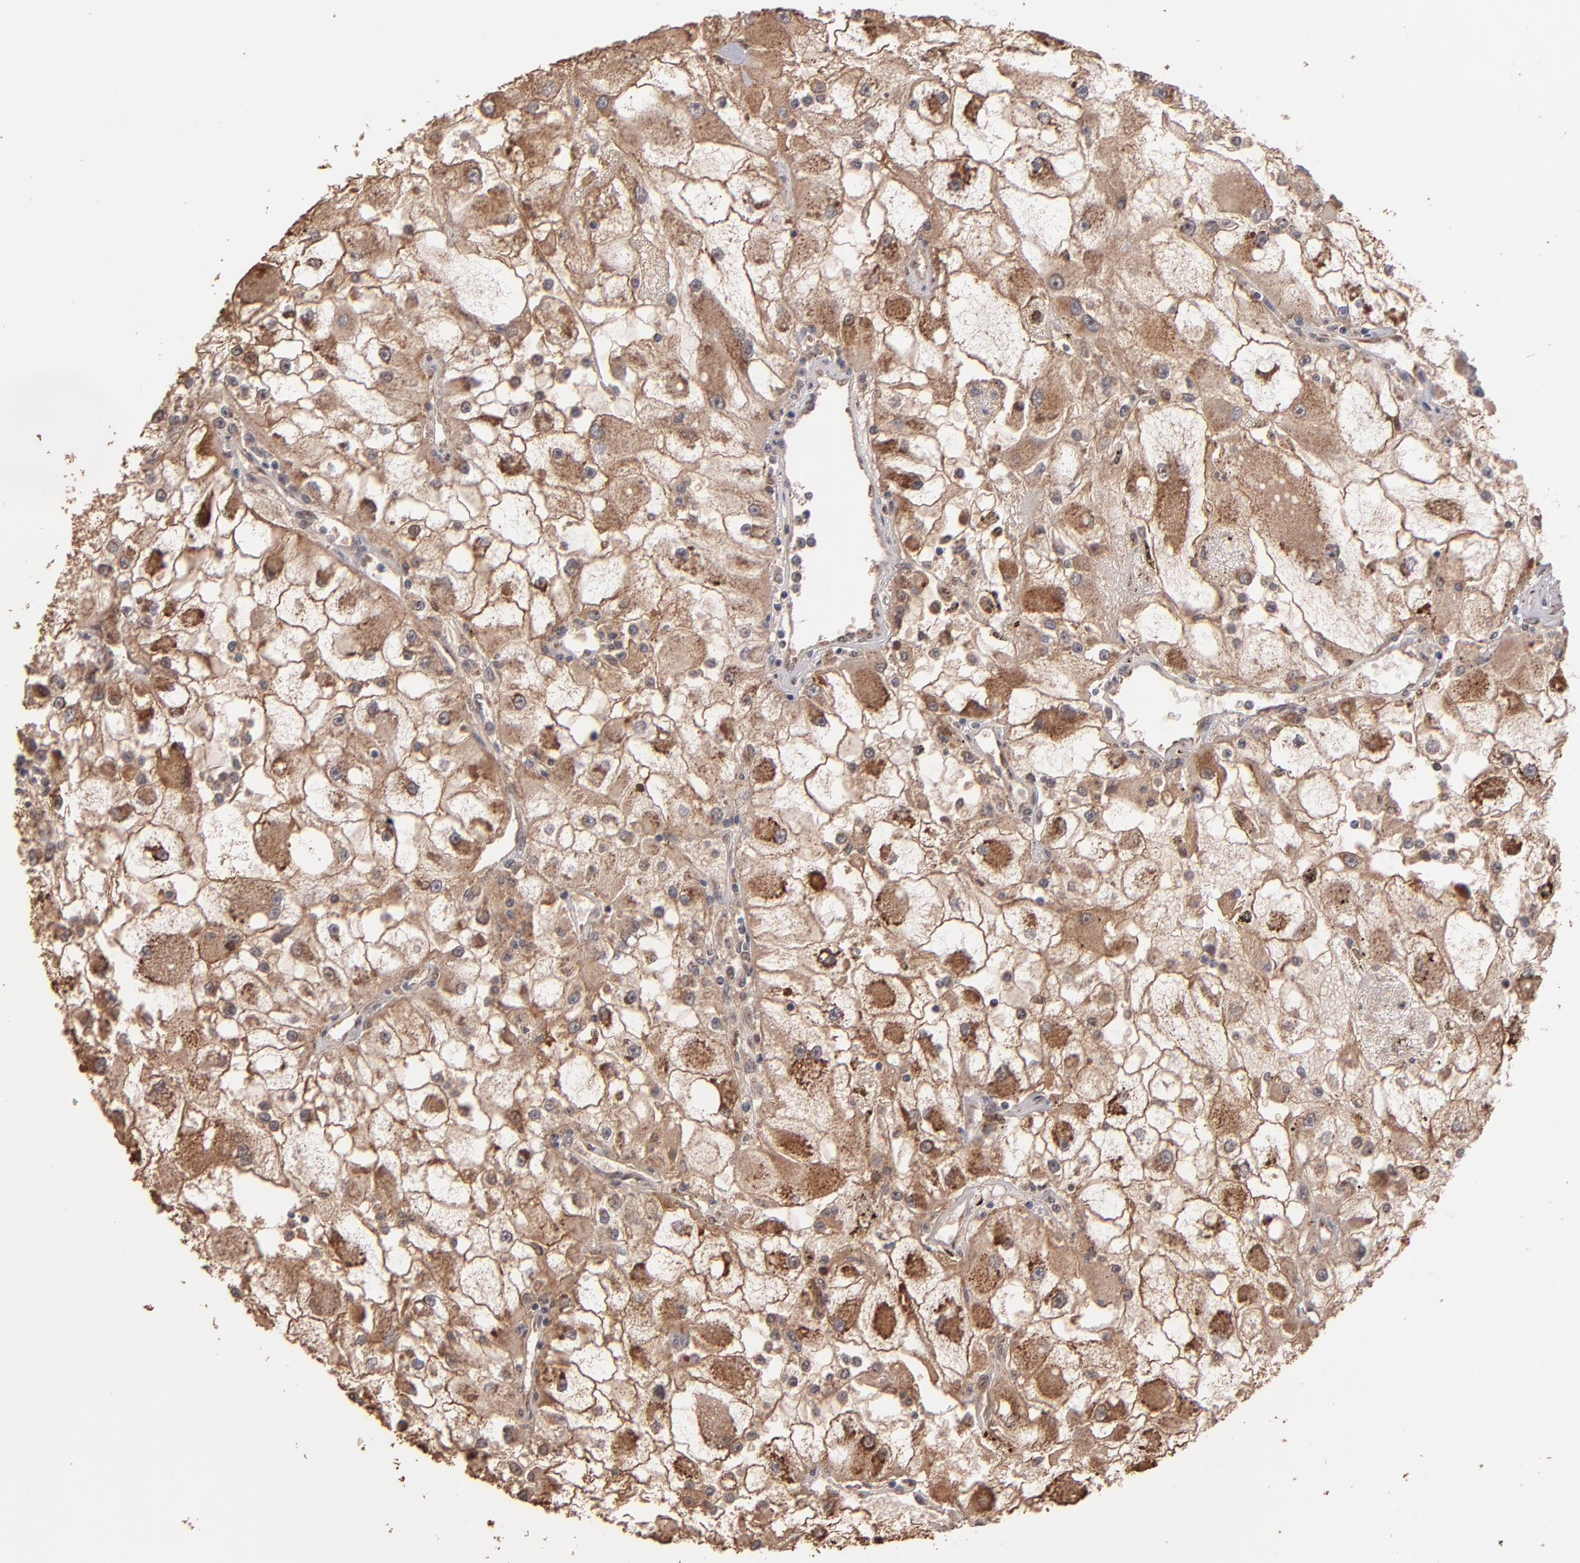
{"staining": {"intensity": "moderate", "quantity": ">75%", "location": "cytoplasmic/membranous"}, "tissue": "renal cancer", "cell_type": "Tumor cells", "image_type": "cancer", "snomed": [{"axis": "morphology", "description": "Adenocarcinoma, NOS"}, {"axis": "topography", "description": "Kidney"}], "caption": "Moderate cytoplasmic/membranous positivity for a protein is seen in approximately >75% of tumor cells of adenocarcinoma (renal) using IHC.", "gene": "EAPP", "patient": {"sex": "female", "age": 73}}